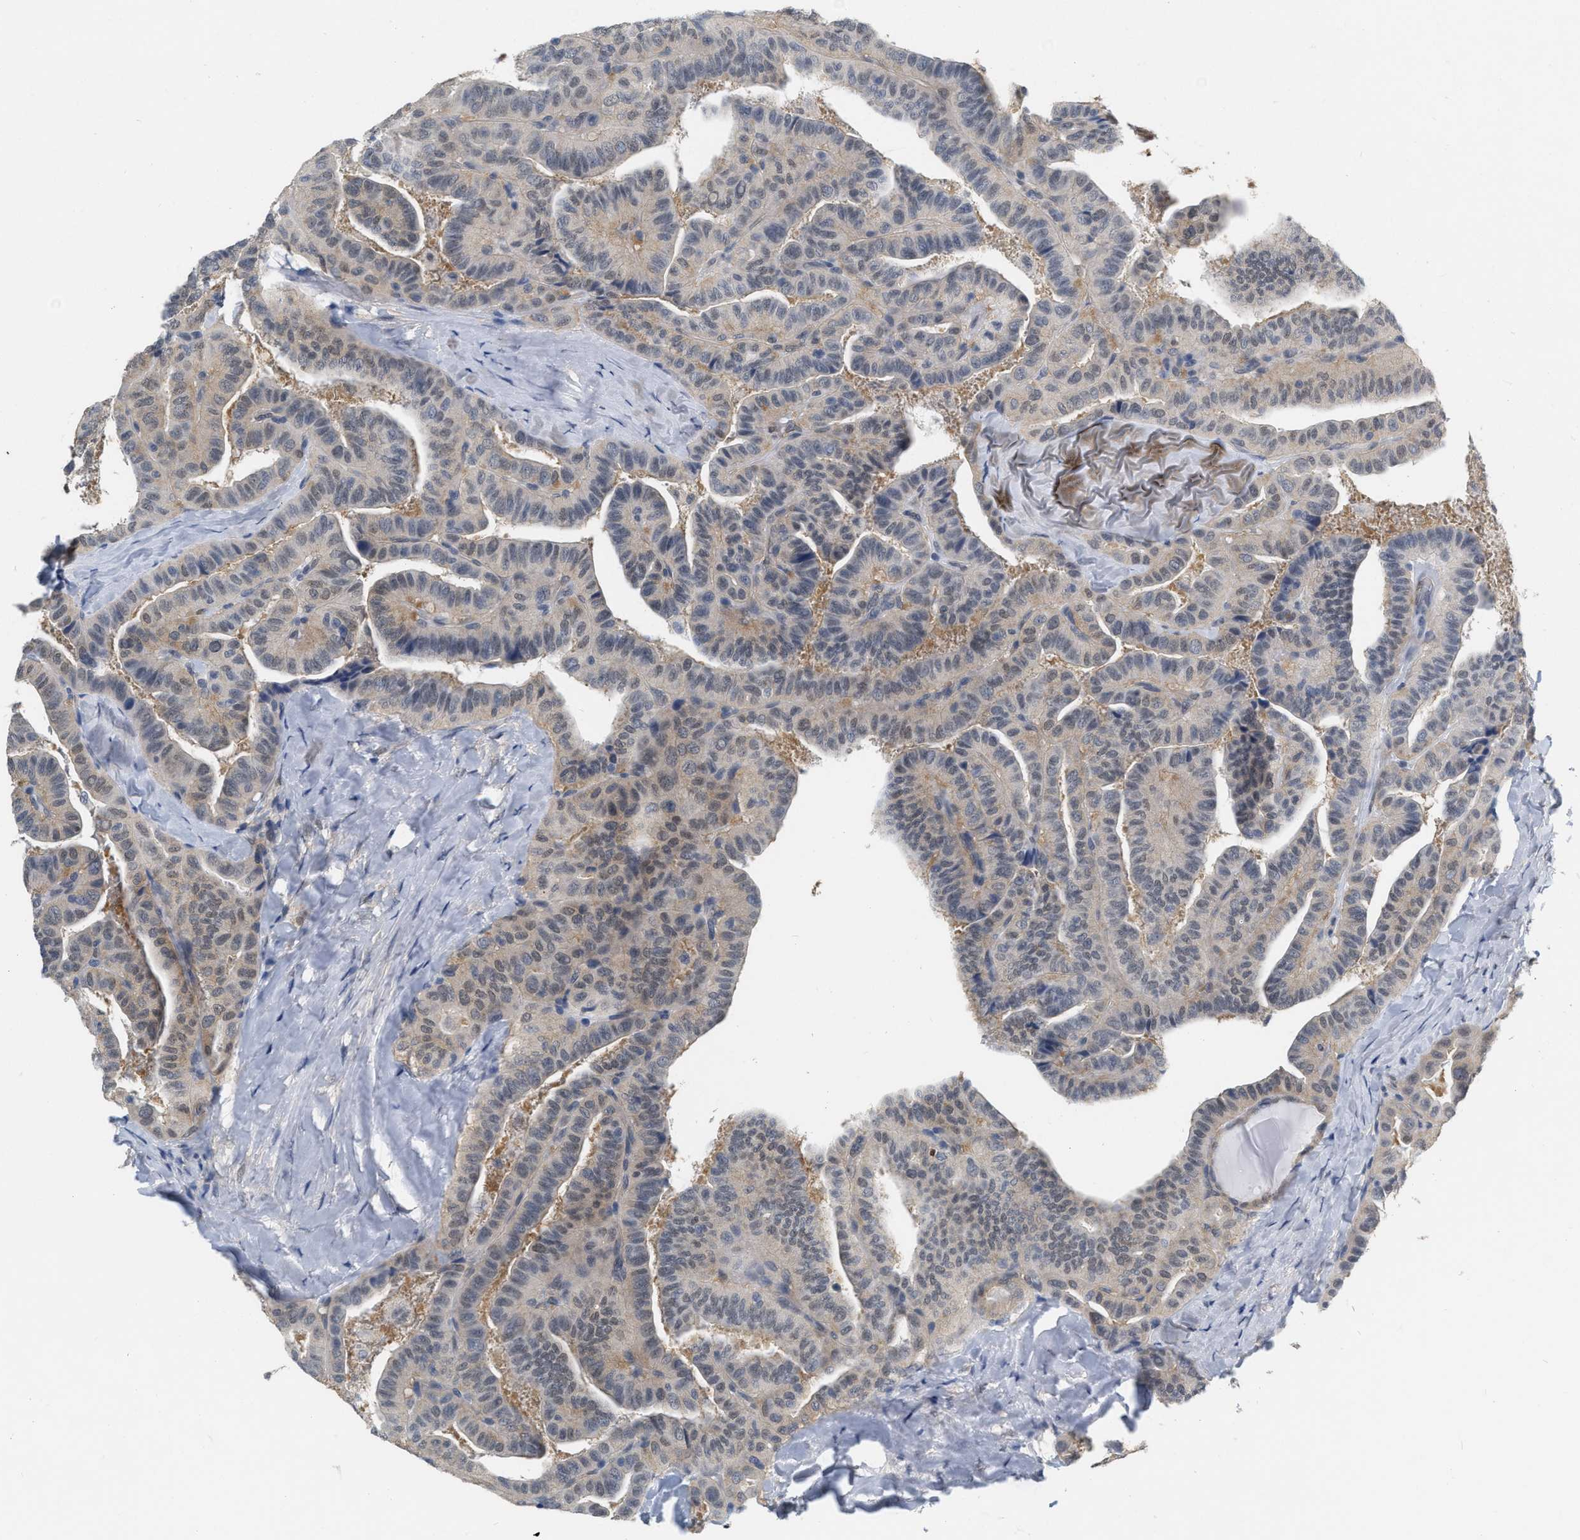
{"staining": {"intensity": "weak", "quantity": "25%-75%", "location": "cytoplasmic/membranous,nuclear"}, "tissue": "thyroid cancer", "cell_type": "Tumor cells", "image_type": "cancer", "snomed": [{"axis": "morphology", "description": "Papillary adenocarcinoma, NOS"}, {"axis": "topography", "description": "Thyroid gland"}], "caption": "Papillary adenocarcinoma (thyroid) stained with IHC exhibits weak cytoplasmic/membranous and nuclear staining in about 25%-75% of tumor cells.", "gene": "RUVBL1", "patient": {"sex": "male", "age": 77}}